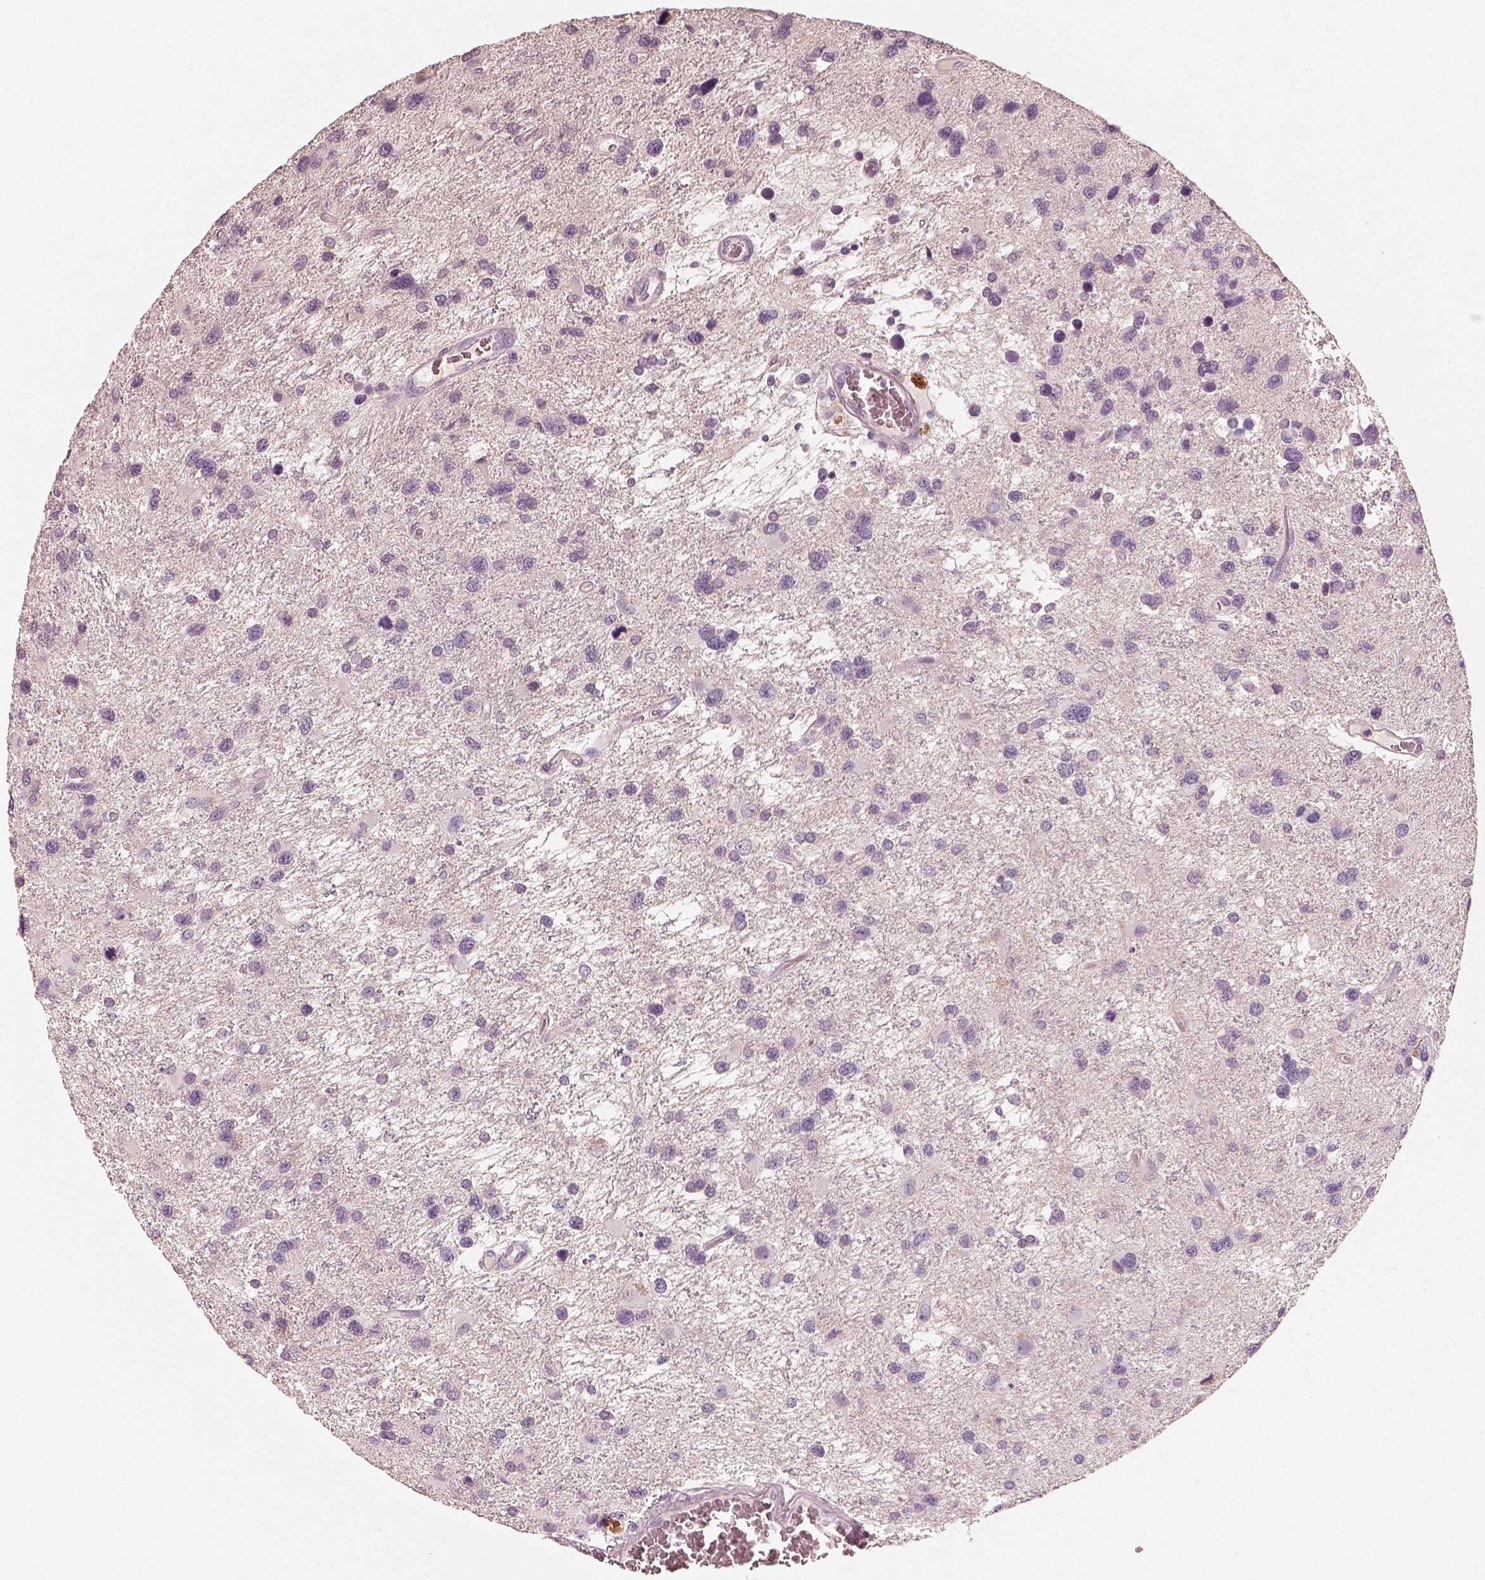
{"staining": {"intensity": "negative", "quantity": "none", "location": "none"}, "tissue": "glioma", "cell_type": "Tumor cells", "image_type": "cancer", "snomed": [{"axis": "morphology", "description": "Glioma, malignant, NOS"}, {"axis": "morphology", "description": "Glioma, malignant, High grade"}, {"axis": "topography", "description": "Brain"}], "caption": "IHC micrograph of neoplastic tissue: glioma (malignant) stained with DAB (3,3'-diaminobenzidine) reveals no significant protein expression in tumor cells. (Brightfield microscopy of DAB (3,3'-diaminobenzidine) immunohistochemistry (IHC) at high magnification).", "gene": "RS1", "patient": {"sex": "female", "age": 71}}